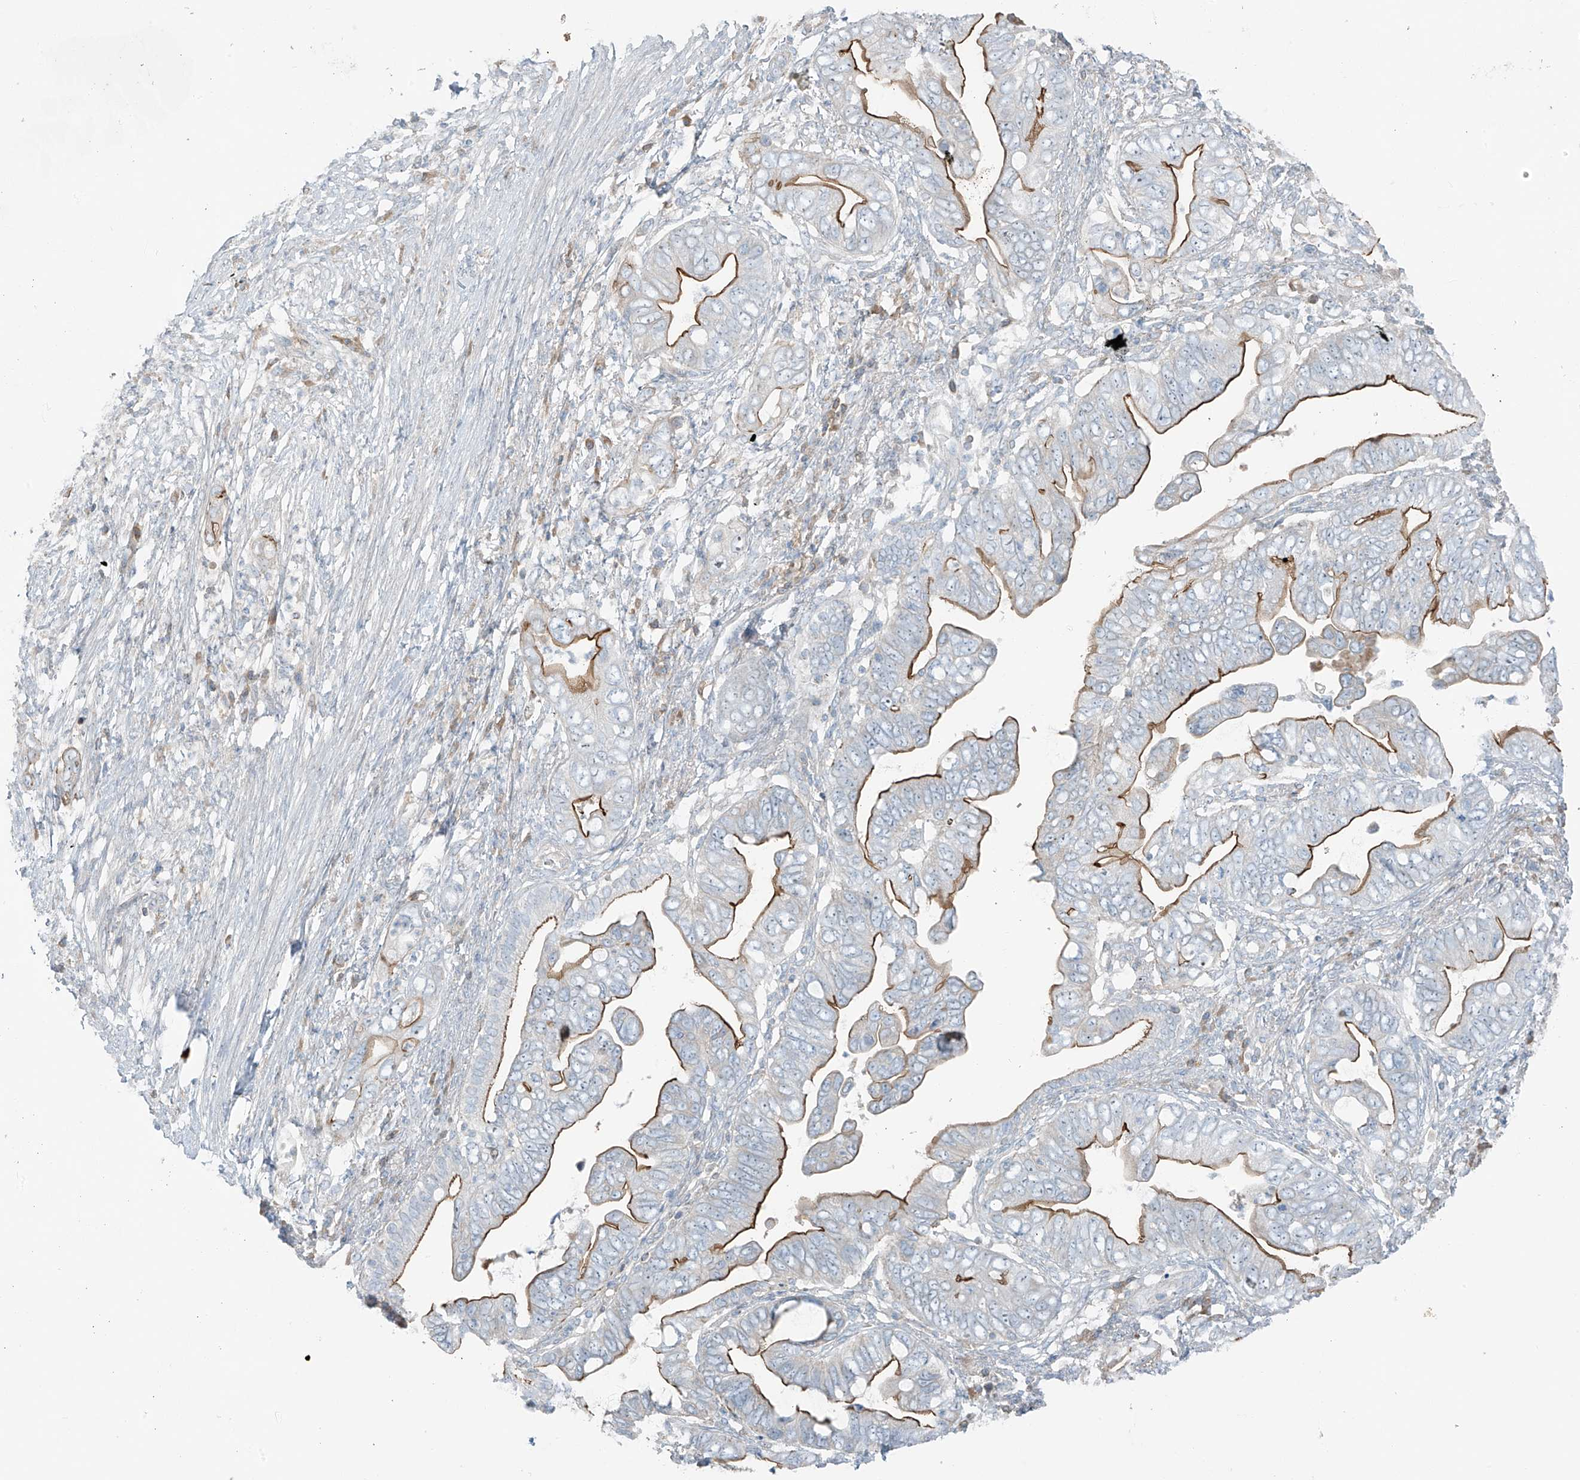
{"staining": {"intensity": "strong", "quantity": ">75%", "location": "cytoplasmic/membranous"}, "tissue": "pancreatic cancer", "cell_type": "Tumor cells", "image_type": "cancer", "snomed": [{"axis": "morphology", "description": "Adenocarcinoma, NOS"}, {"axis": "topography", "description": "Pancreas"}], "caption": "A high amount of strong cytoplasmic/membranous expression is present in about >75% of tumor cells in pancreatic cancer (adenocarcinoma) tissue. The protein of interest is shown in brown color, while the nuclei are stained blue.", "gene": "FAM131C", "patient": {"sex": "male", "age": 75}}